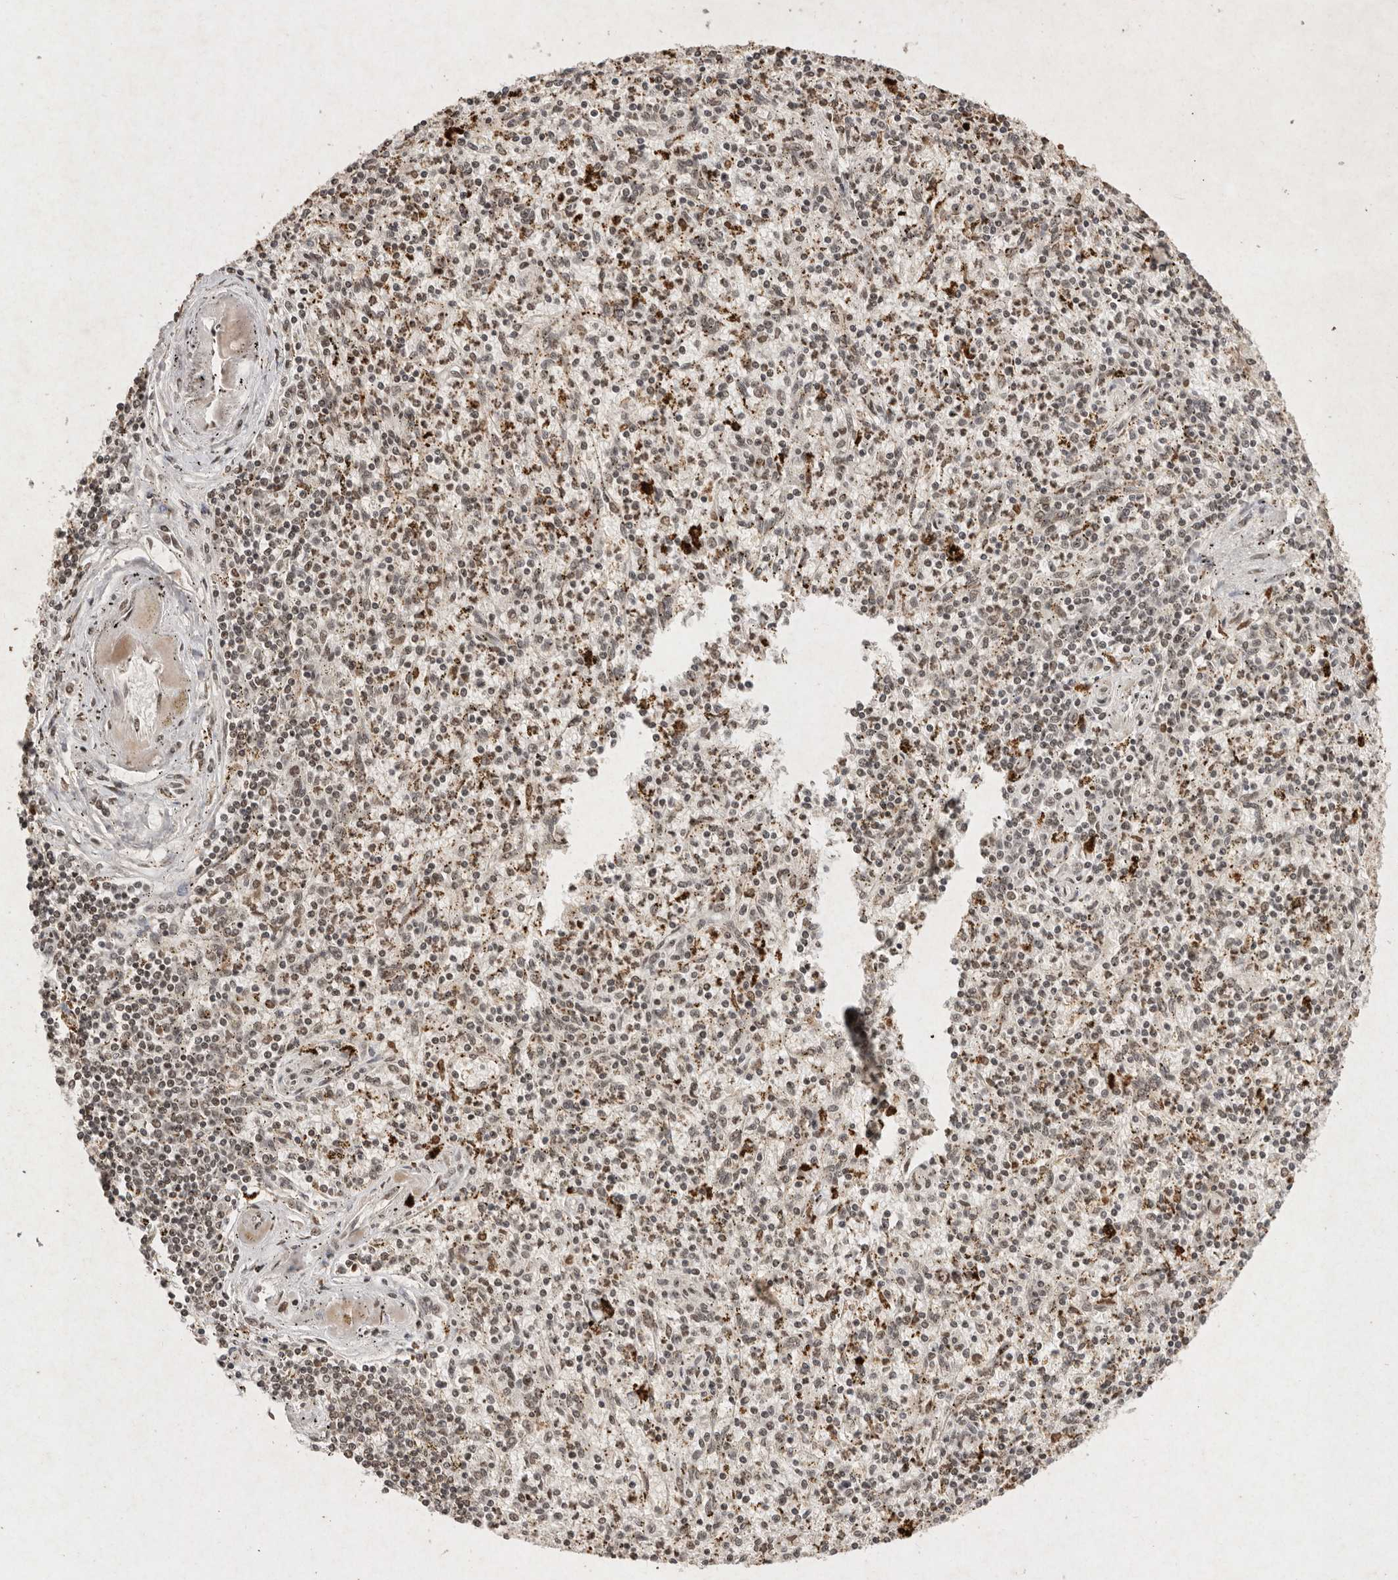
{"staining": {"intensity": "weak", "quantity": "25%-75%", "location": "nuclear"}, "tissue": "spleen", "cell_type": "Cells in red pulp", "image_type": "normal", "snomed": [{"axis": "morphology", "description": "Normal tissue, NOS"}, {"axis": "topography", "description": "Spleen"}], "caption": "Weak nuclear protein expression is appreciated in about 25%-75% of cells in red pulp in spleen.", "gene": "NKX3", "patient": {"sex": "male", "age": 72}}